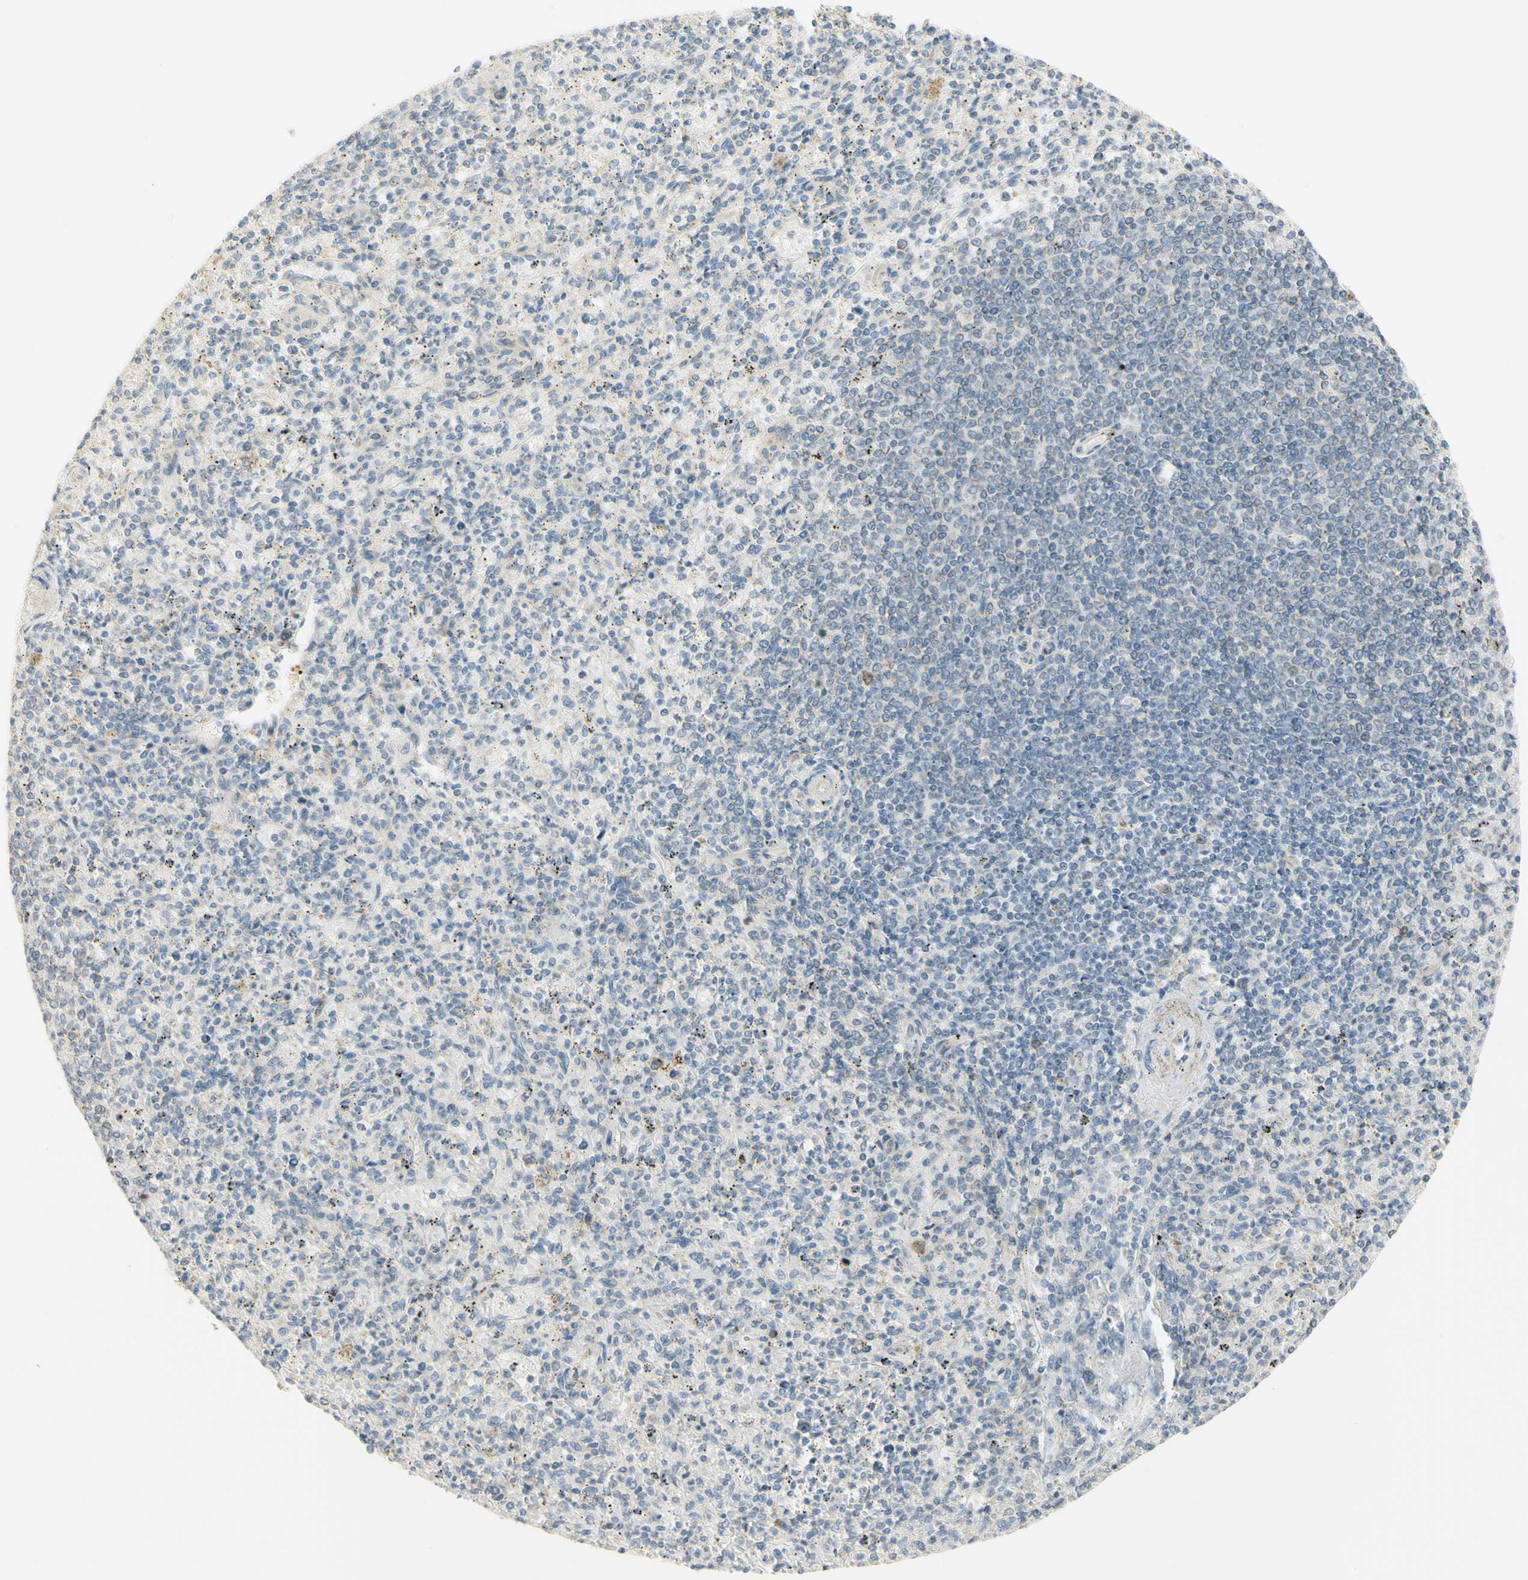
{"staining": {"intensity": "strong", "quantity": "<25%", "location": "cytoplasmic/membranous"}, "tissue": "spleen", "cell_type": "Cells in red pulp", "image_type": "normal", "snomed": [{"axis": "morphology", "description": "Normal tissue, NOS"}, {"axis": "topography", "description": "Spleen"}], "caption": "Cells in red pulp display medium levels of strong cytoplasmic/membranous positivity in approximately <25% of cells in benign human spleen.", "gene": "KIF11", "patient": {"sex": "male", "age": 72}}